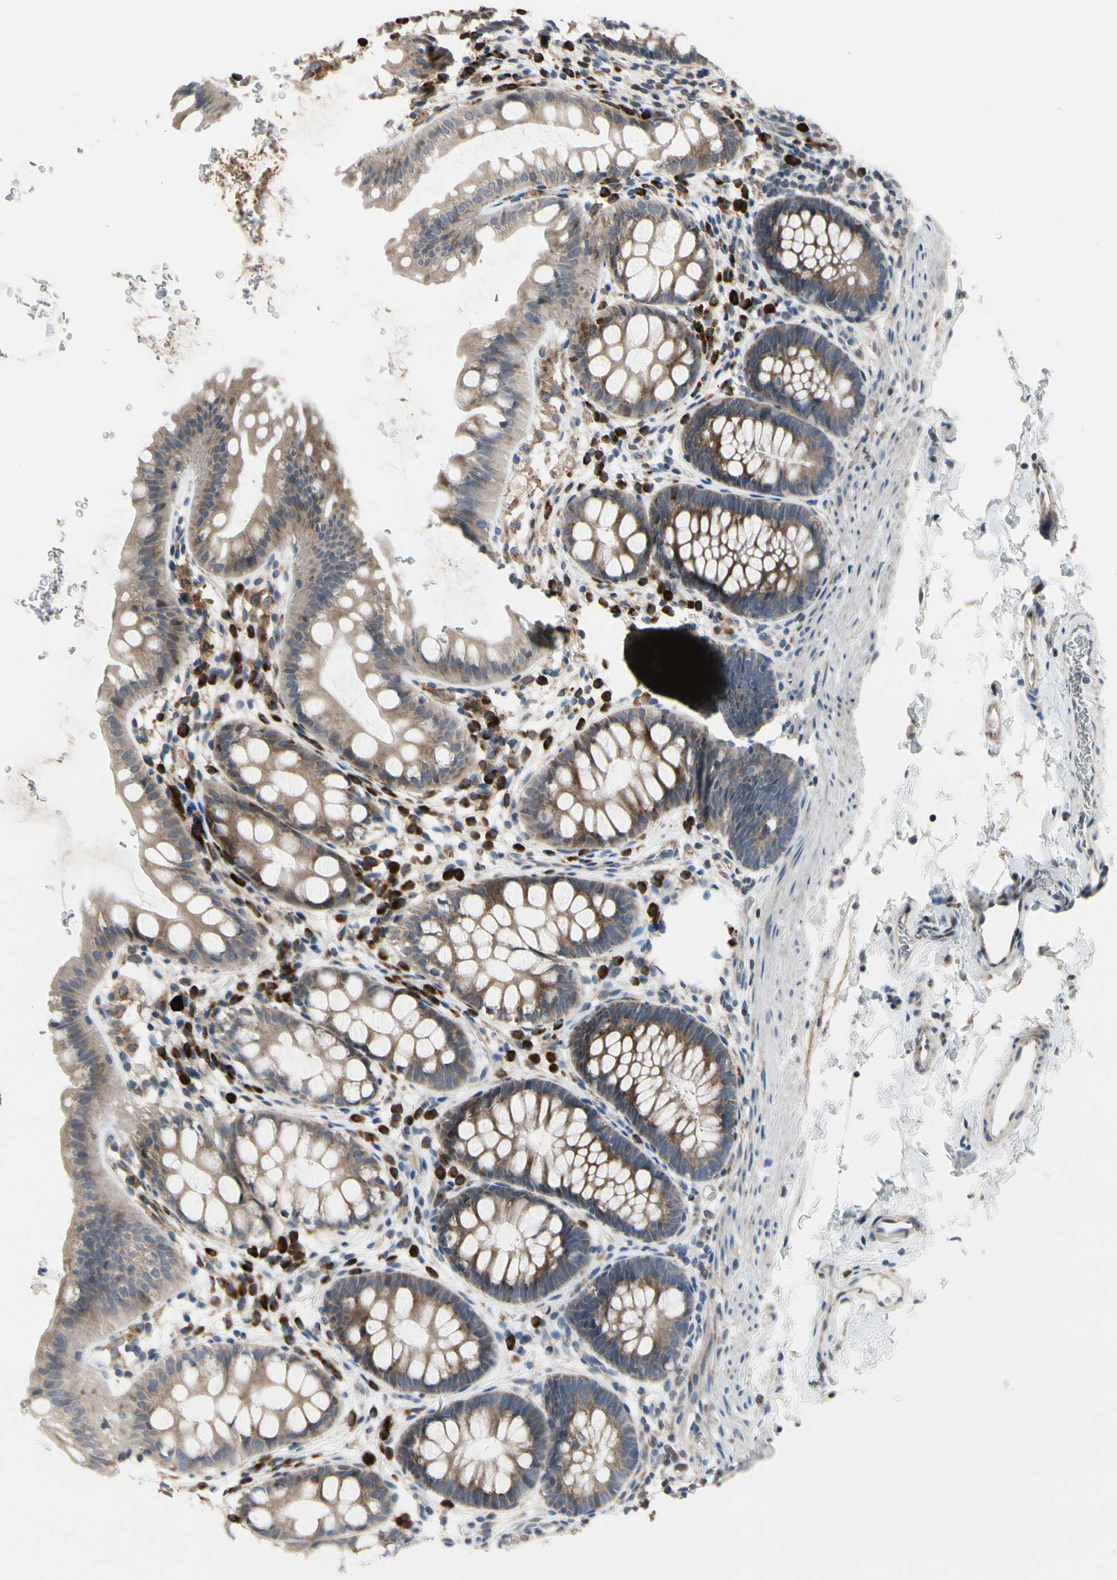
{"staining": {"intensity": "moderate", "quantity": ">75%", "location": "cytoplasmic/membranous"}, "tissue": "rectum", "cell_type": "Glandular cells", "image_type": "normal", "snomed": [{"axis": "morphology", "description": "Normal tissue, NOS"}, {"axis": "topography", "description": "Rectum"}], "caption": "The micrograph shows immunohistochemical staining of normal rectum. There is moderate cytoplasmic/membranous expression is identified in approximately >75% of glandular cells. The staining was performed using DAB to visualize the protein expression in brown, while the nuclei were stained in blue with hematoxylin (Magnification: 20x).", "gene": "MMEL1", "patient": {"sex": "female", "age": 24}}